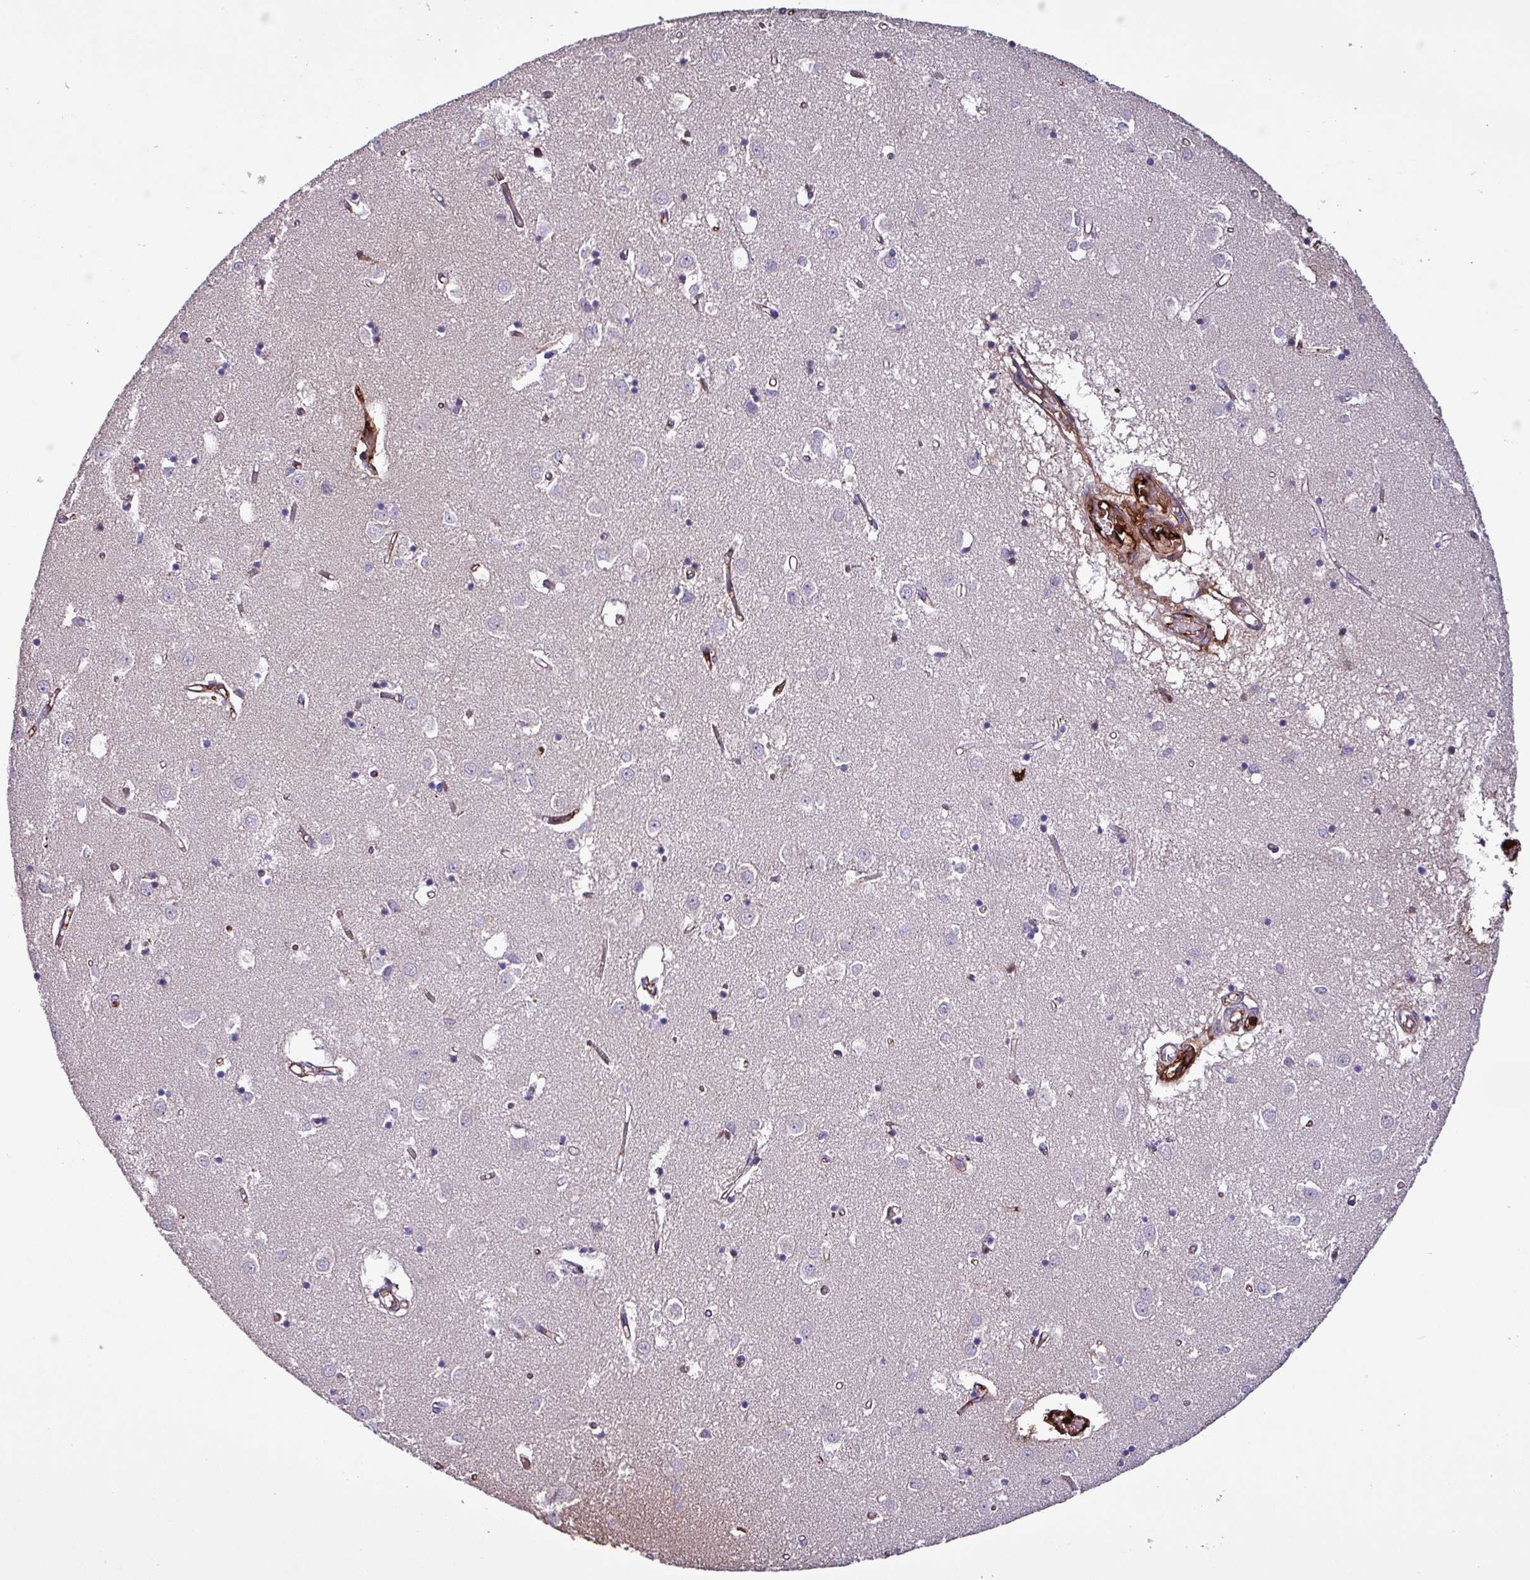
{"staining": {"intensity": "negative", "quantity": "none", "location": "none"}, "tissue": "caudate", "cell_type": "Glial cells", "image_type": "normal", "snomed": [{"axis": "morphology", "description": "Normal tissue, NOS"}, {"axis": "topography", "description": "Lateral ventricle wall"}], "caption": "Protein analysis of benign caudate displays no significant positivity in glial cells.", "gene": "HPR", "patient": {"sex": "male", "age": 70}}